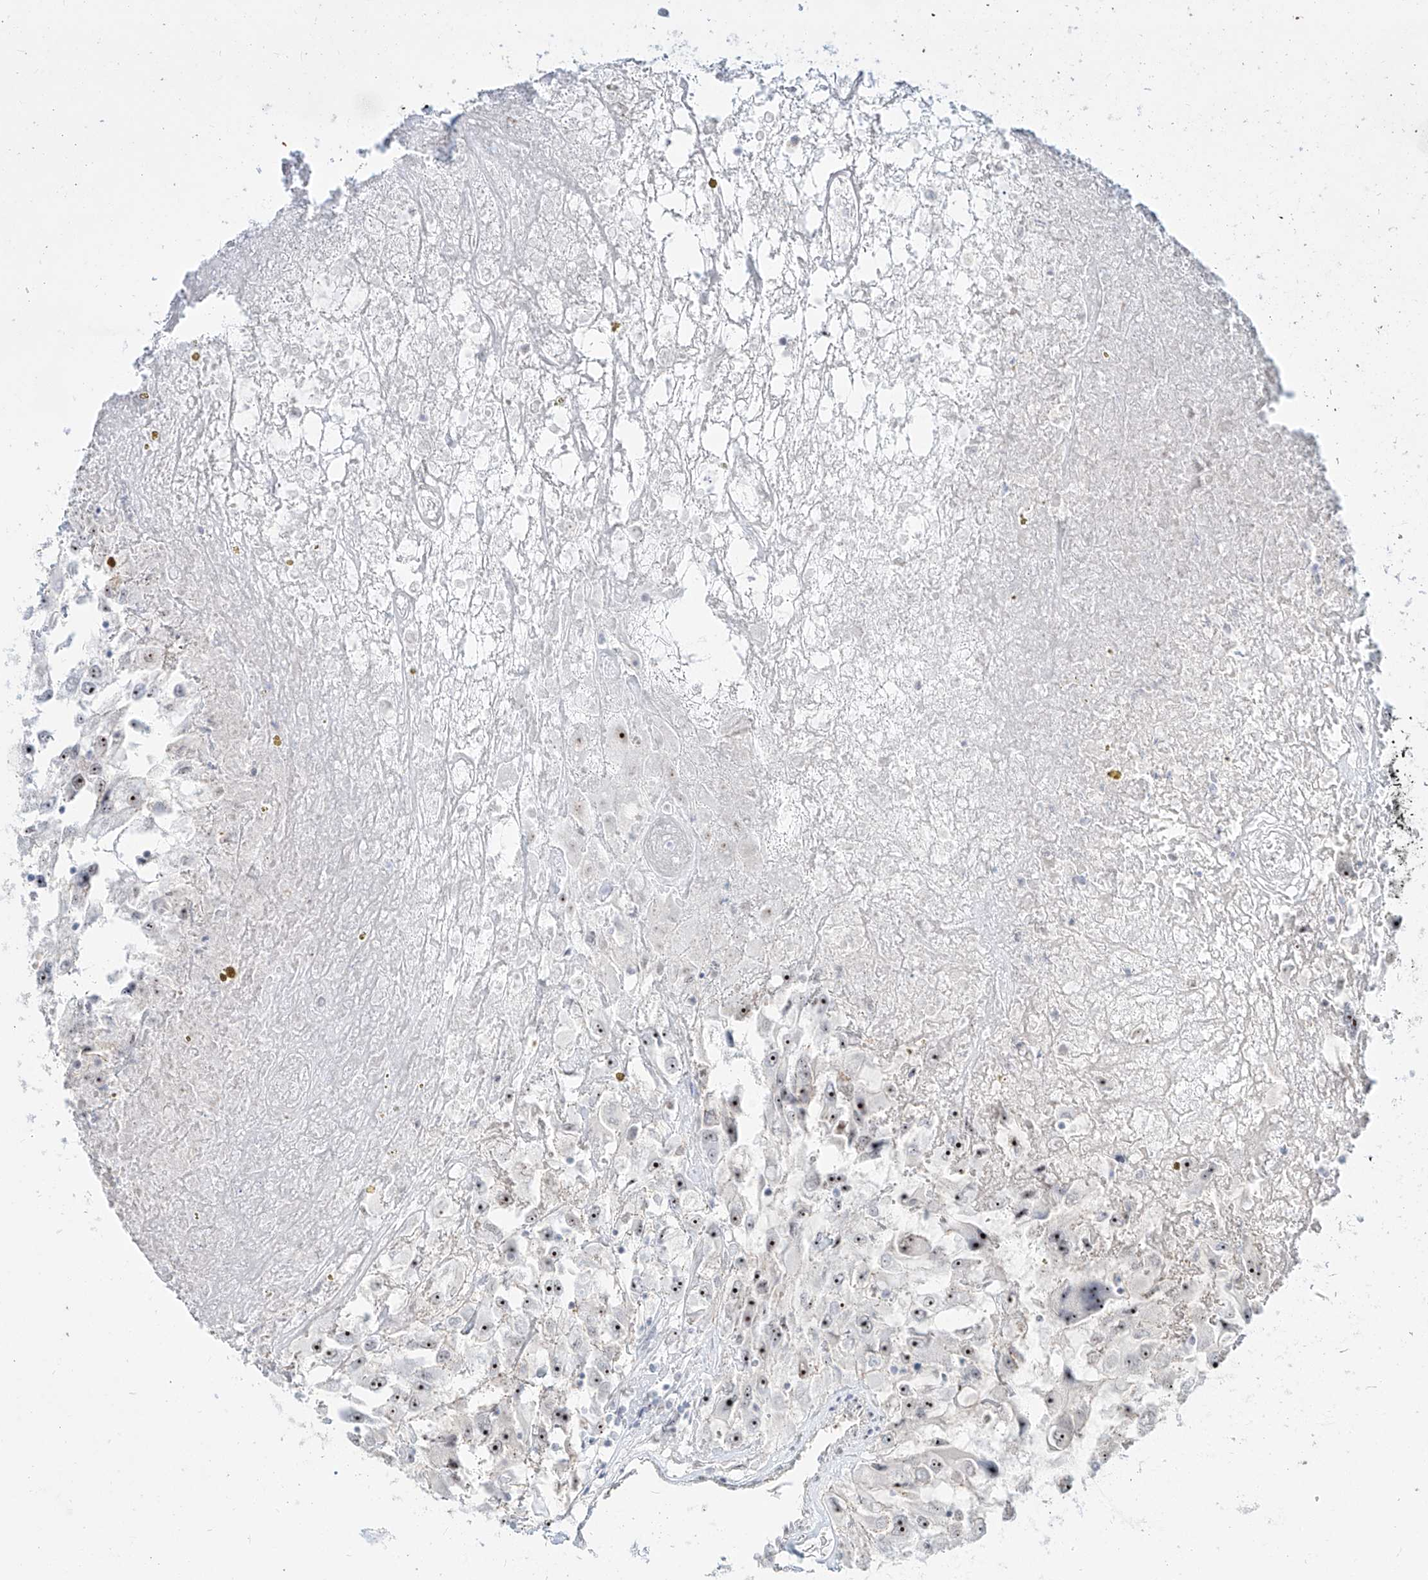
{"staining": {"intensity": "strong", "quantity": "25%-75%", "location": "nuclear"}, "tissue": "renal cancer", "cell_type": "Tumor cells", "image_type": "cancer", "snomed": [{"axis": "morphology", "description": "Adenocarcinoma, NOS"}, {"axis": "topography", "description": "Kidney"}], "caption": "Immunohistochemistry (IHC) photomicrograph of neoplastic tissue: human adenocarcinoma (renal) stained using immunohistochemistry demonstrates high levels of strong protein expression localized specifically in the nuclear of tumor cells, appearing as a nuclear brown color.", "gene": "ZNF710", "patient": {"sex": "female", "age": 52}}